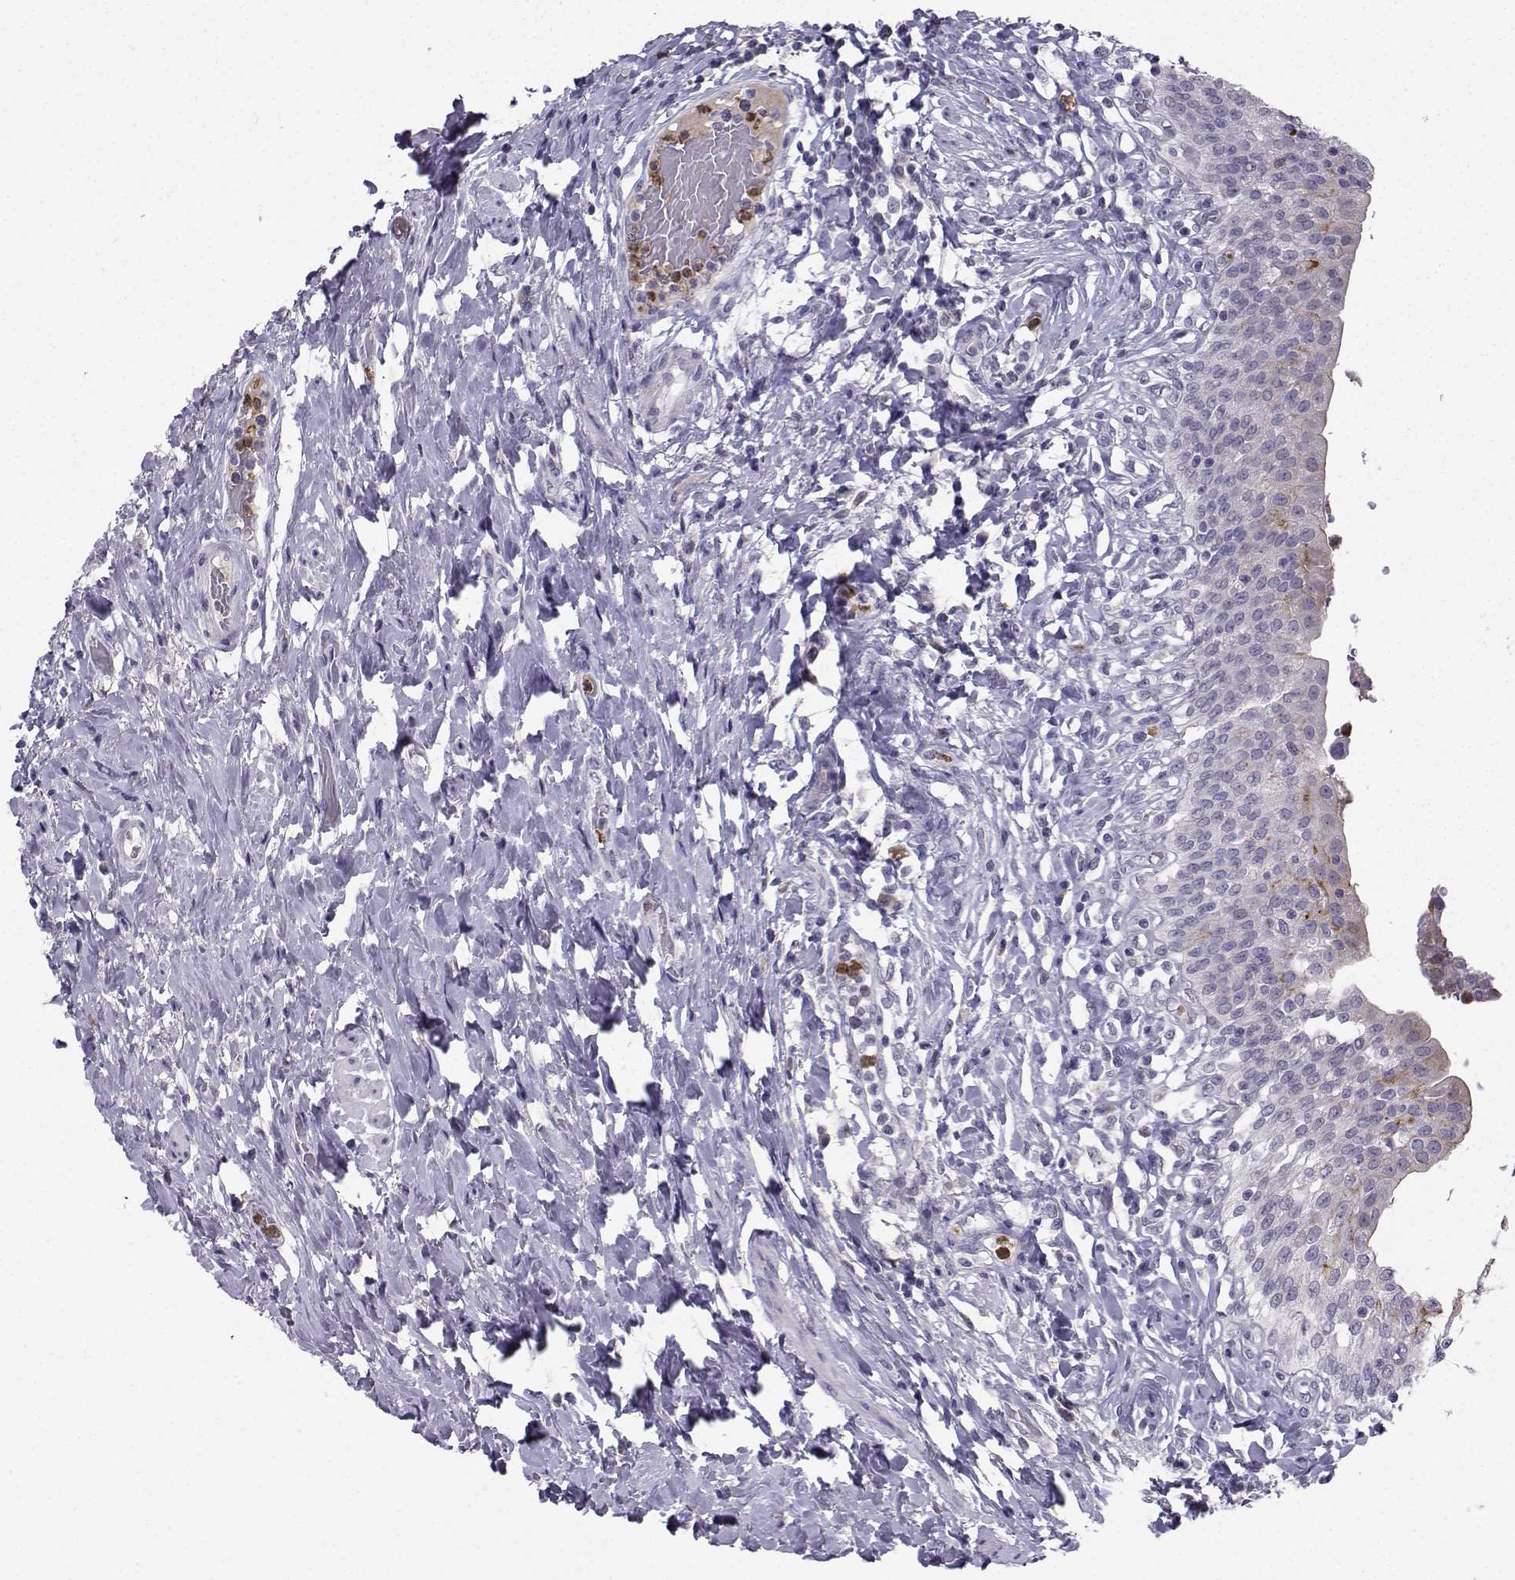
{"staining": {"intensity": "strong", "quantity": "<25%", "location": "cytoplasmic/membranous"}, "tissue": "urinary bladder", "cell_type": "Urothelial cells", "image_type": "normal", "snomed": [{"axis": "morphology", "description": "Normal tissue, NOS"}, {"axis": "morphology", "description": "Inflammation, NOS"}, {"axis": "topography", "description": "Urinary bladder"}], "caption": "Urinary bladder stained with DAB immunohistochemistry shows medium levels of strong cytoplasmic/membranous positivity in approximately <25% of urothelial cells.", "gene": "CALY", "patient": {"sex": "male", "age": 64}}